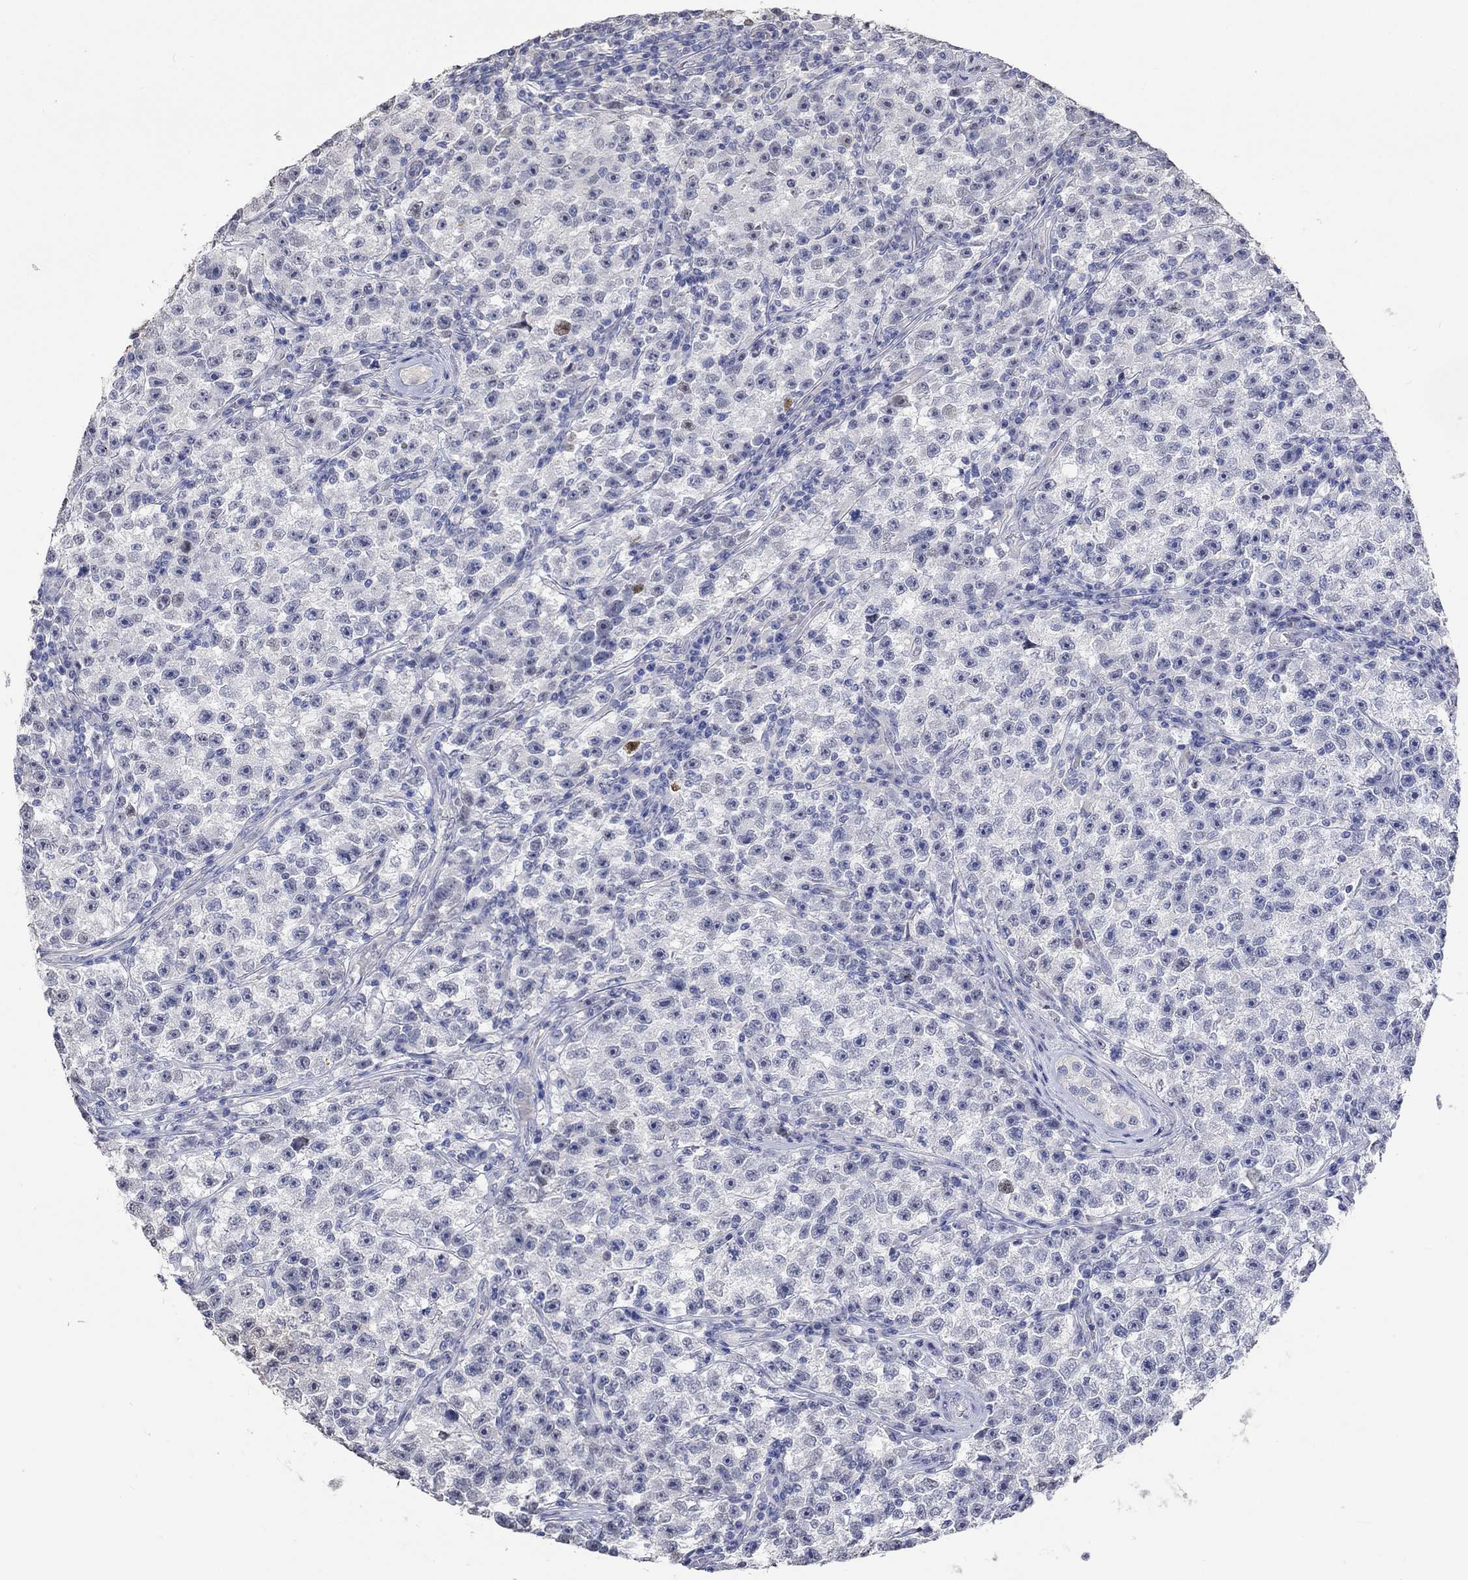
{"staining": {"intensity": "negative", "quantity": "none", "location": "none"}, "tissue": "testis cancer", "cell_type": "Tumor cells", "image_type": "cancer", "snomed": [{"axis": "morphology", "description": "Seminoma, NOS"}, {"axis": "topography", "description": "Testis"}], "caption": "Immunohistochemical staining of human seminoma (testis) shows no significant positivity in tumor cells. (DAB immunohistochemistry with hematoxylin counter stain).", "gene": "PNMA5", "patient": {"sex": "male", "age": 22}}